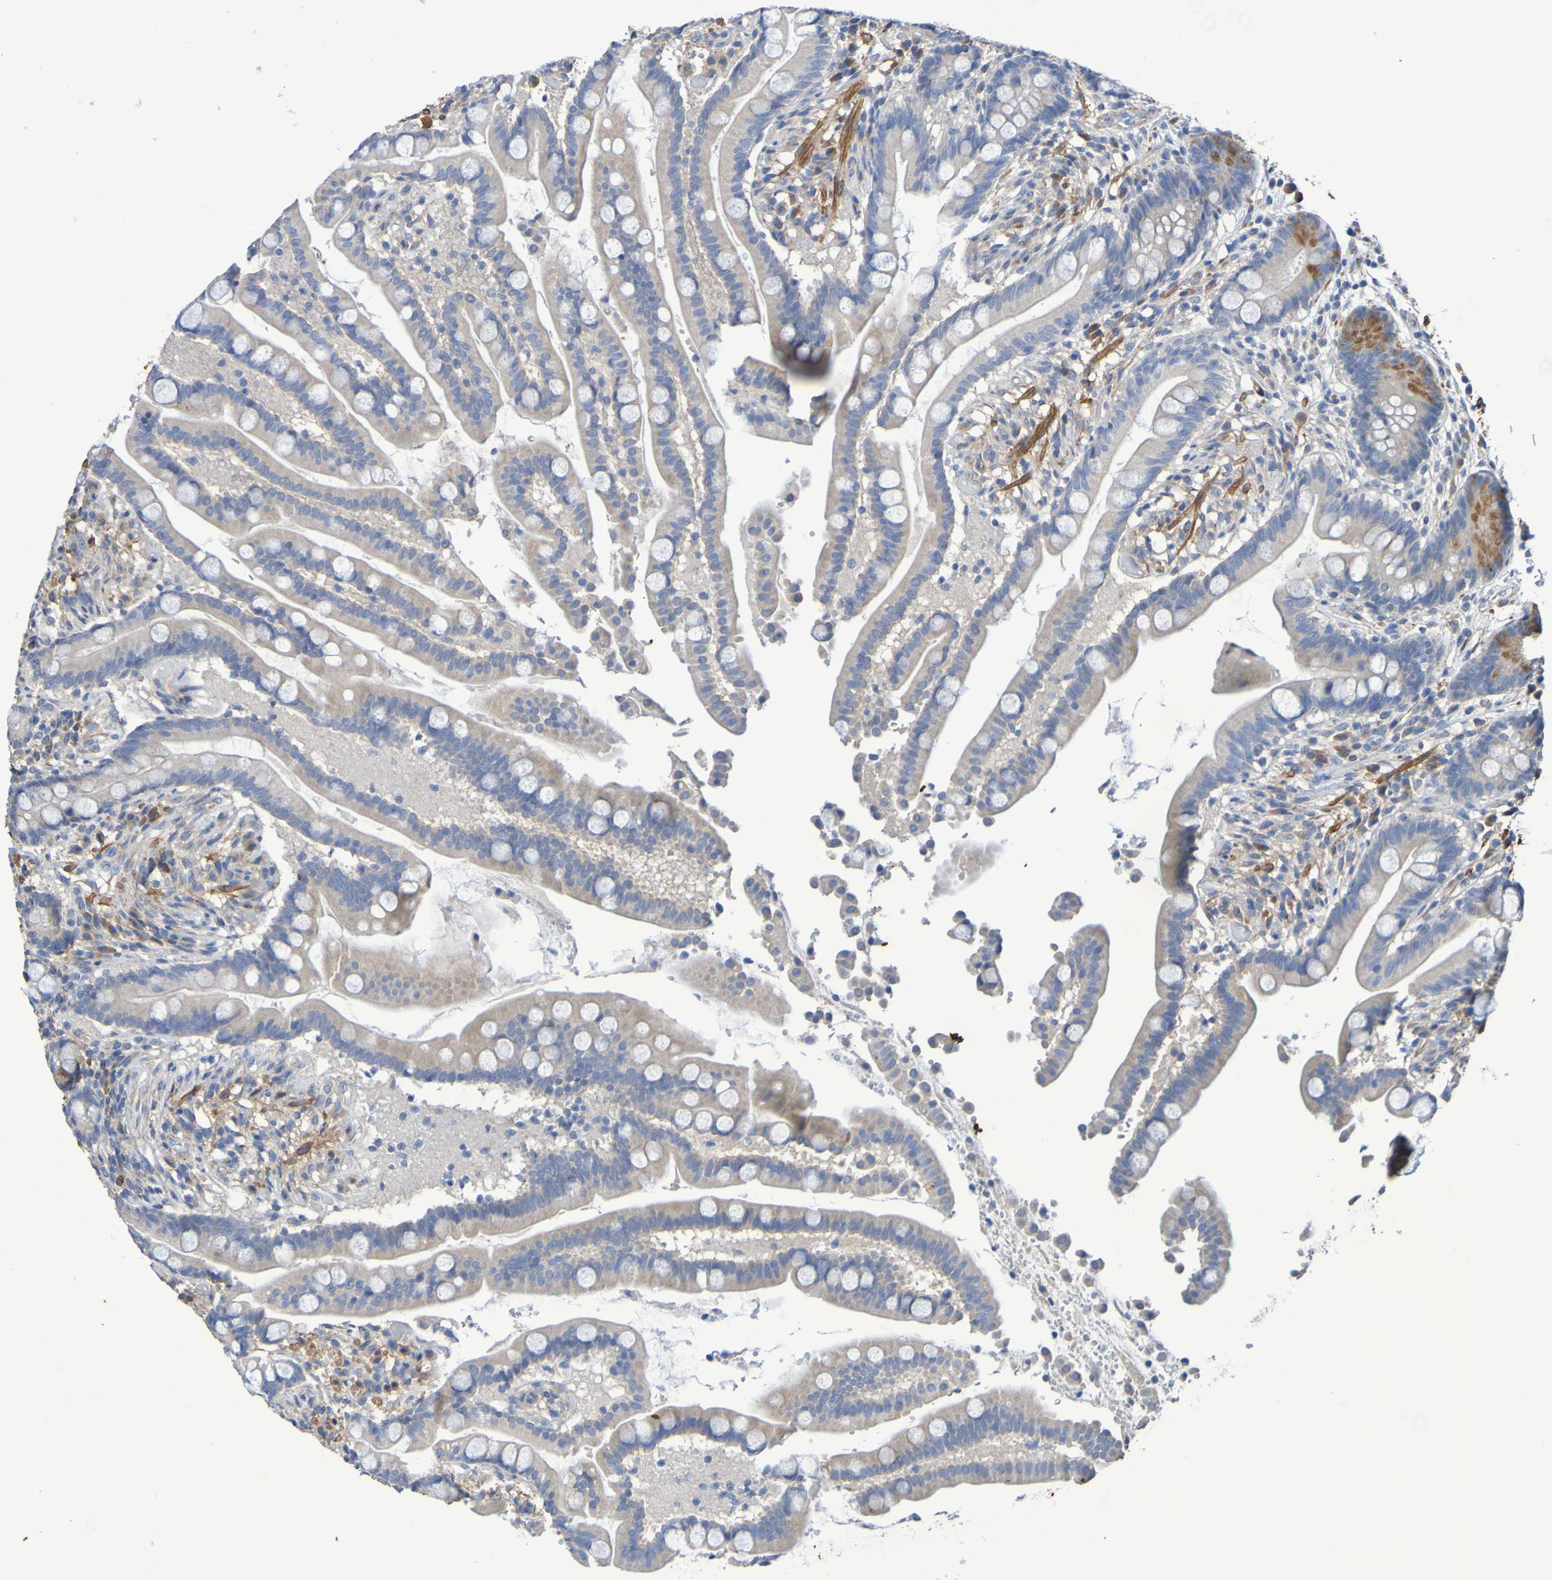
{"staining": {"intensity": "weak", "quantity": "25%-75%", "location": "cytoplasmic/membranous"}, "tissue": "colon", "cell_type": "Endothelial cells", "image_type": "normal", "snomed": [{"axis": "morphology", "description": "Normal tissue, NOS"}, {"axis": "topography", "description": "Colon"}], "caption": "Endothelial cells reveal low levels of weak cytoplasmic/membranous positivity in about 25%-75% of cells in benign colon. The staining was performed using DAB to visualize the protein expression in brown, while the nuclei were stained in blue with hematoxylin (Magnification: 20x).", "gene": "SRPRB", "patient": {"sex": "male", "age": 73}}